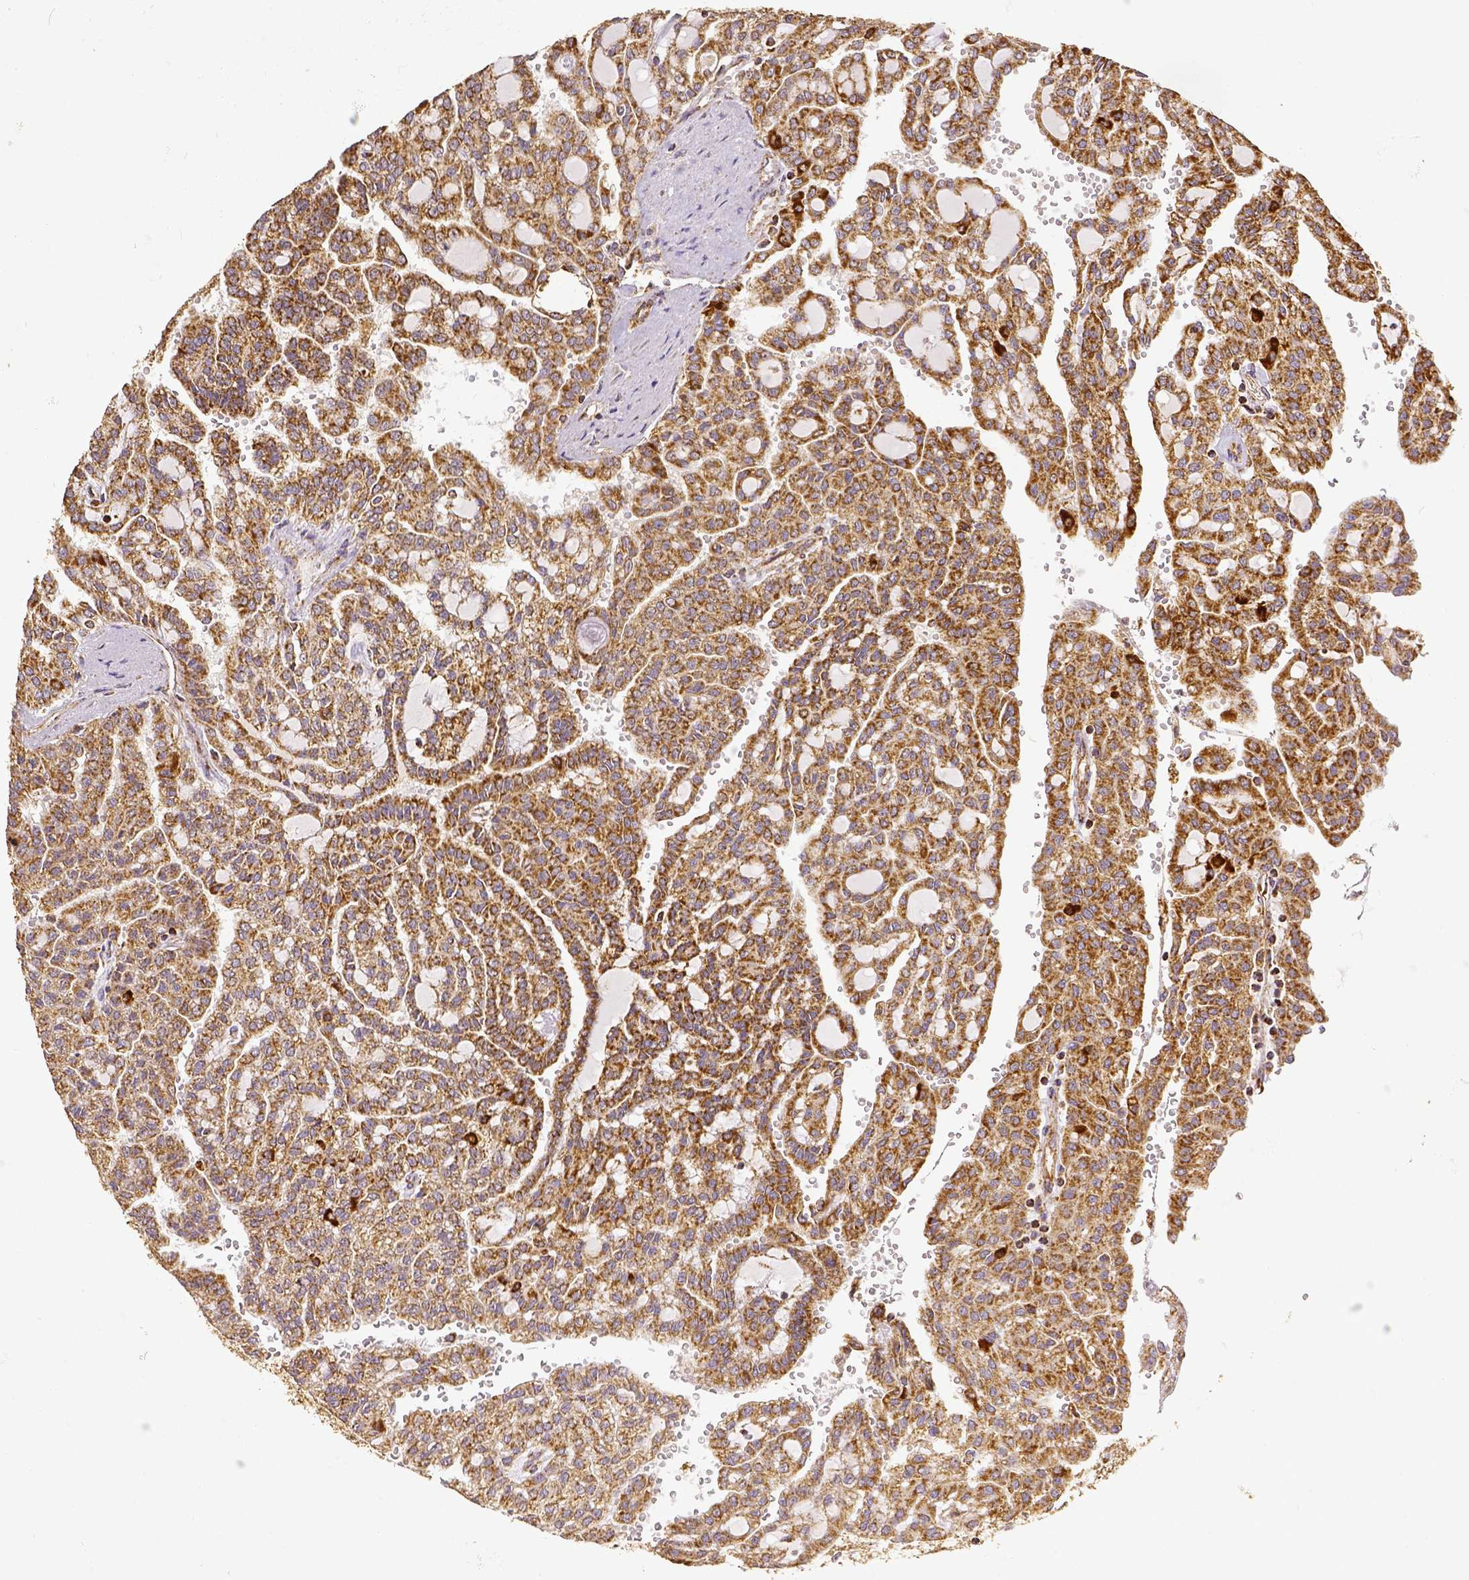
{"staining": {"intensity": "moderate", "quantity": ">75%", "location": "cytoplasmic/membranous"}, "tissue": "renal cancer", "cell_type": "Tumor cells", "image_type": "cancer", "snomed": [{"axis": "morphology", "description": "Adenocarcinoma, NOS"}, {"axis": "topography", "description": "Kidney"}], "caption": "The micrograph exhibits a brown stain indicating the presence of a protein in the cytoplasmic/membranous of tumor cells in renal cancer (adenocarcinoma). The protein of interest is stained brown, and the nuclei are stained in blue (DAB (3,3'-diaminobenzidine) IHC with brightfield microscopy, high magnification).", "gene": "SDHB", "patient": {"sex": "male", "age": 63}}